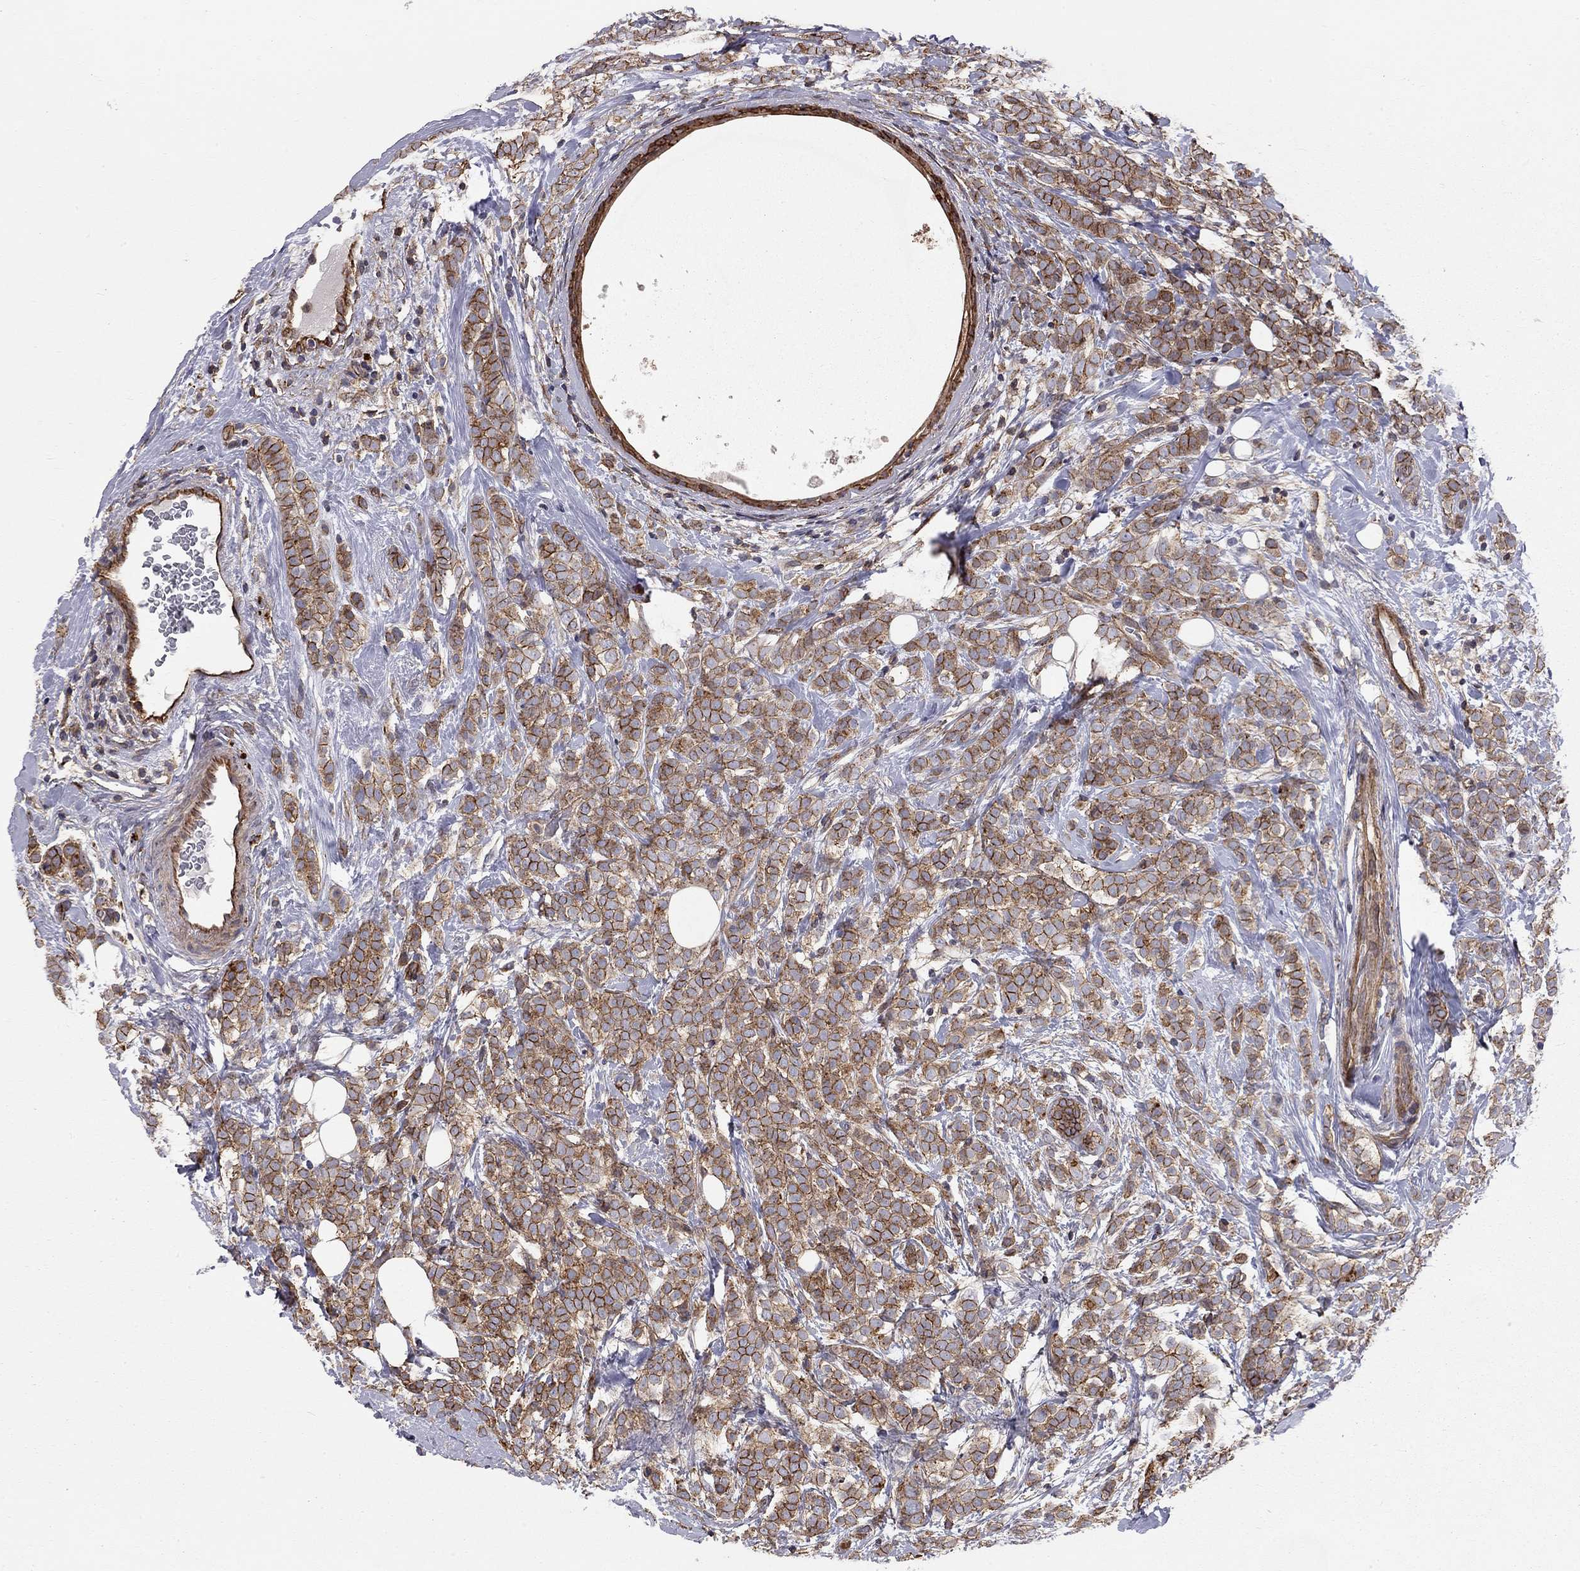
{"staining": {"intensity": "strong", "quantity": ">75%", "location": "cytoplasmic/membranous"}, "tissue": "breast cancer", "cell_type": "Tumor cells", "image_type": "cancer", "snomed": [{"axis": "morphology", "description": "Lobular carcinoma"}, {"axis": "topography", "description": "Breast"}], "caption": "The histopathology image shows immunohistochemical staining of breast cancer. There is strong cytoplasmic/membranous staining is seen in approximately >75% of tumor cells.", "gene": "RASEF", "patient": {"sex": "female", "age": 49}}